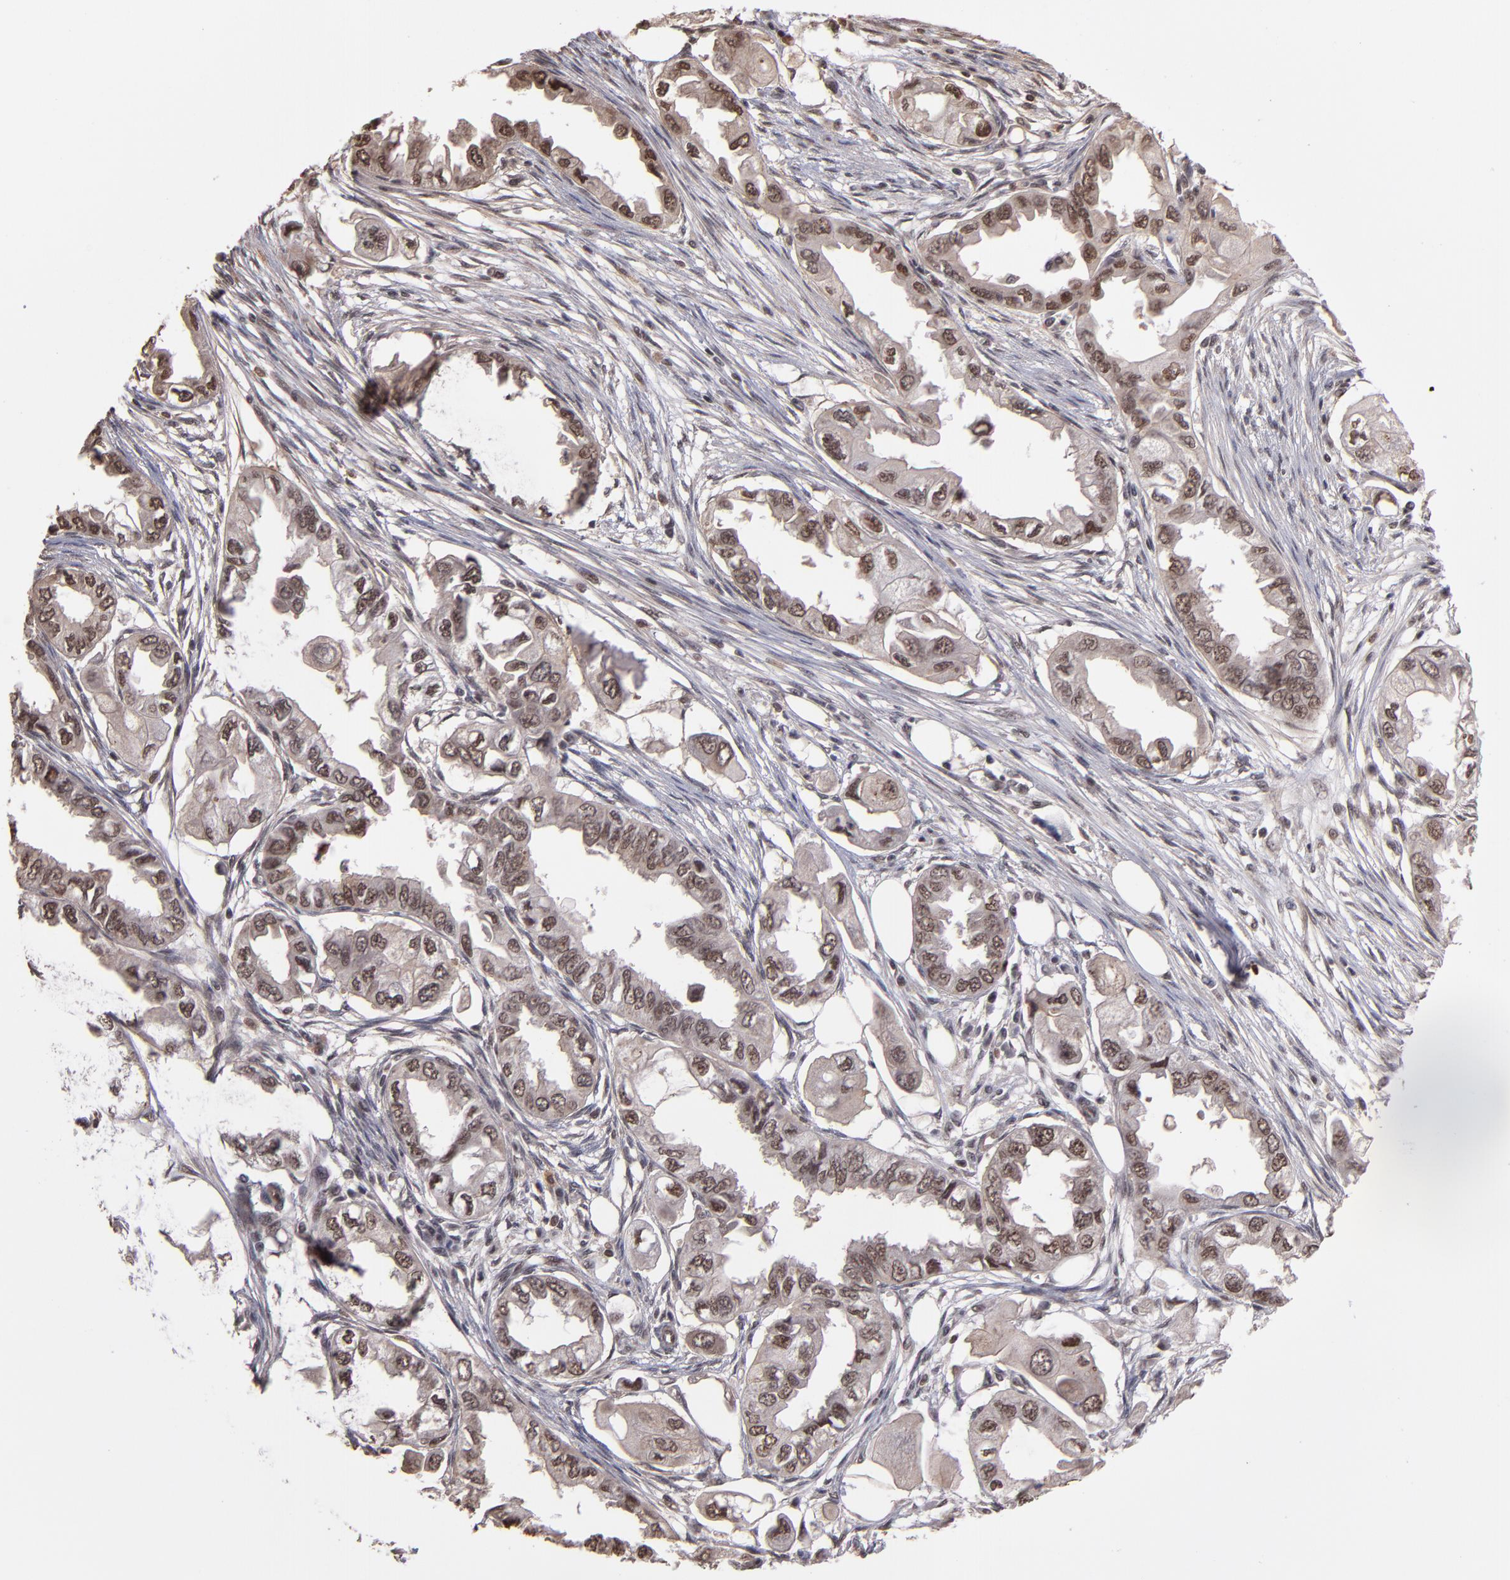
{"staining": {"intensity": "moderate", "quantity": ">75%", "location": "nuclear"}, "tissue": "endometrial cancer", "cell_type": "Tumor cells", "image_type": "cancer", "snomed": [{"axis": "morphology", "description": "Adenocarcinoma, NOS"}, {"axis": "topography", "description": "Endometrium"}], "caption": "DAB (3,3'-diaminobenzidine) immunohistochemical staining of endometrial adenocarcinoma displays moderate nuclear protein staining in approximately >75% of tumor cells.", "gene": "TERF2", "patient": {"sex": "female", "age": 67}}